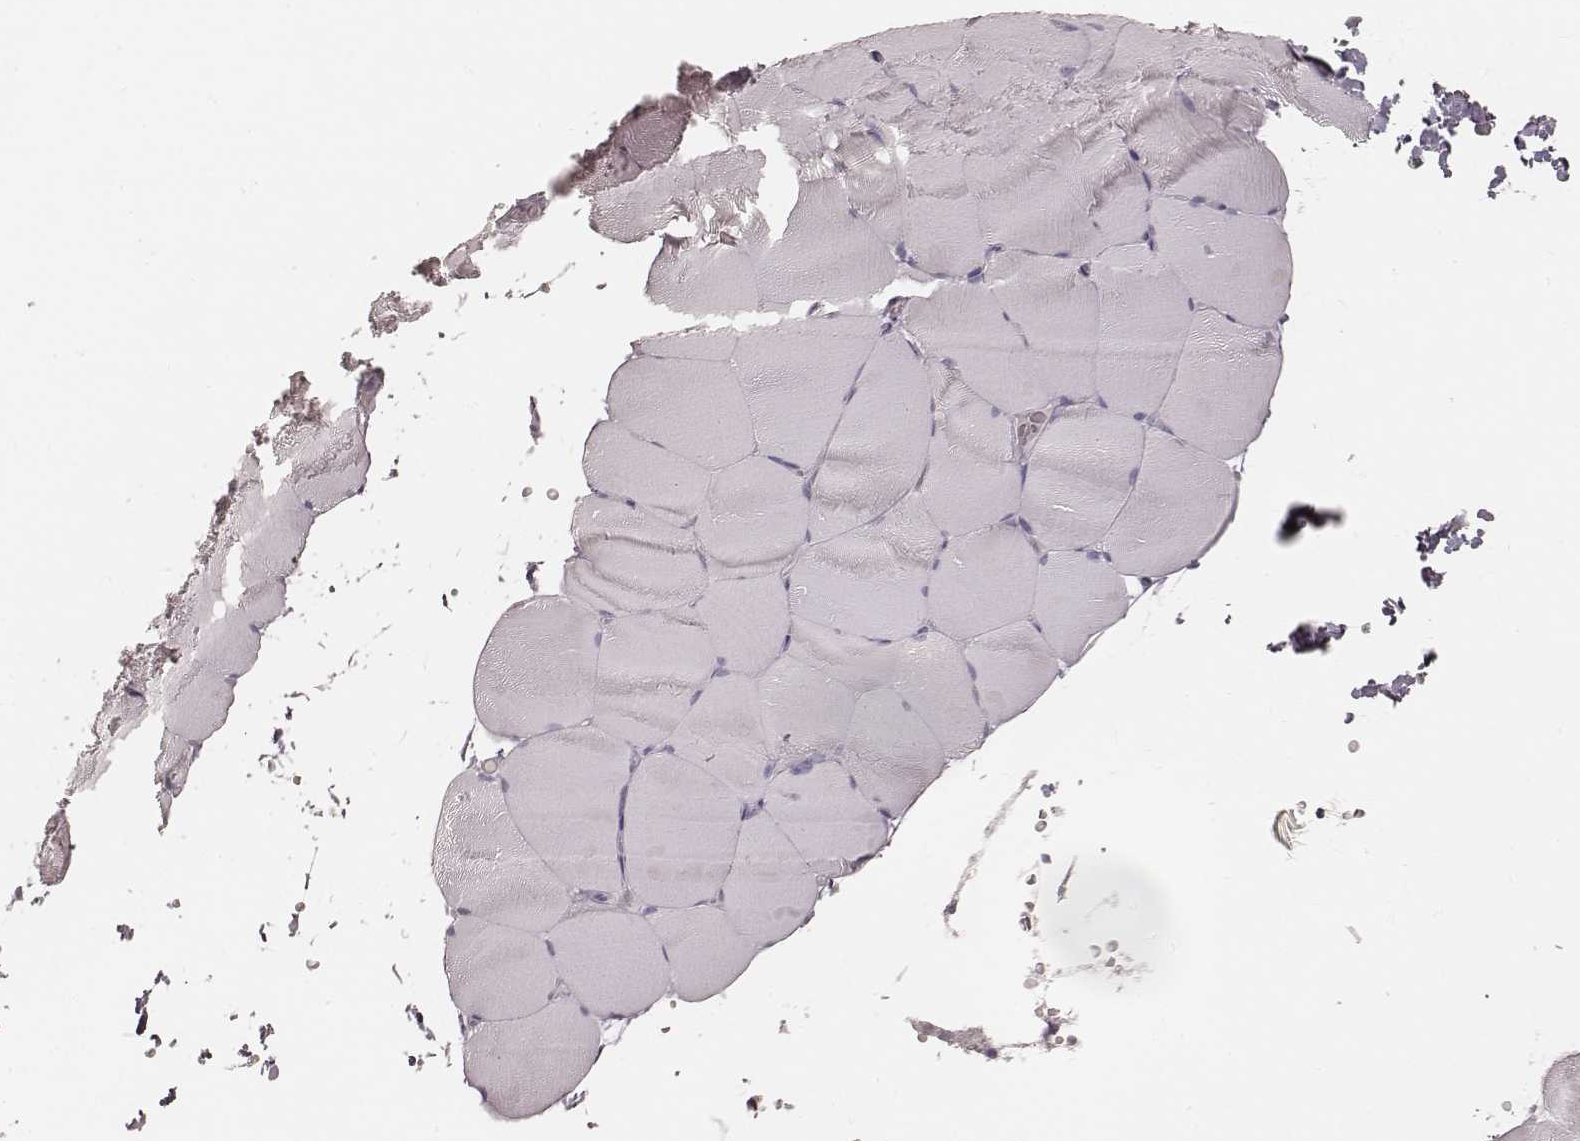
{"staining": {"intensity": "negative", "quantity": "none", "location": "none"}, "tissue": "skeletal muscle", "cell_type": "Myocytes", "image_type": "normal", "snomed": [{"axis": "morphology", "description": "Normal tissue, NOS"}, {"axis": "topography", "description": "Skeletal muscle"}], "caption": "An immunohistochemistry photomicrograph of benign skeletal muscle is shown. There is no staining in myocytes of skeletal muscle.", "gene": "KRT26", "patient": {"sex": "female", "age": 37}}